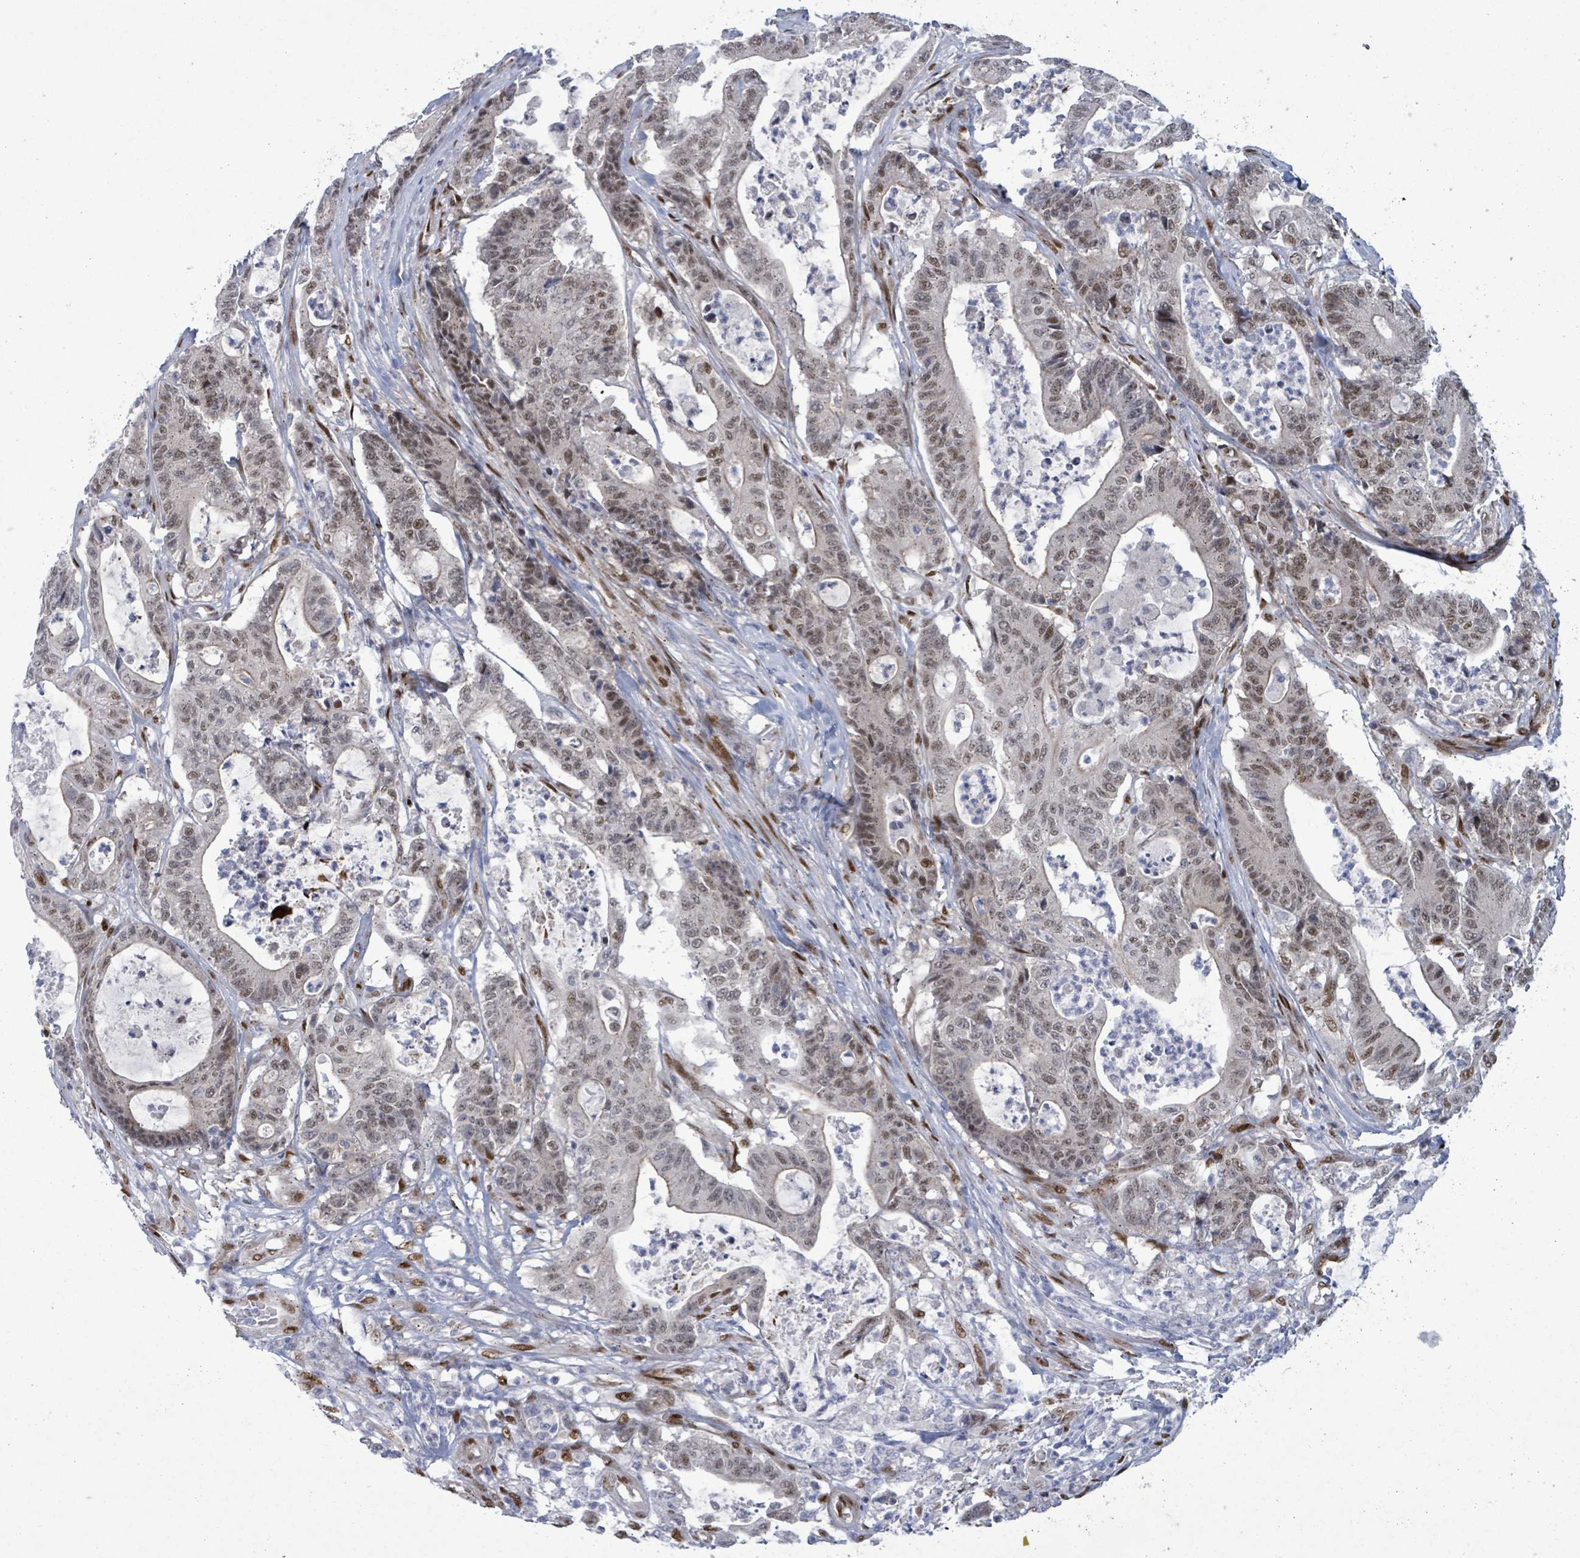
{"staining": {"intensity": "moderate", "quantity": "<25%", "location": "nuclear"}, "tissue": "colorectal cancer", "cell_type": "Tumor cells", "image_type": "cancer", "snomed": [{"axis": "morphology", "description": "Adenocarcinoma, NOS"}, {"axis": "topography", "description": "Colon"}], "caption": "Immunohistochemical staining of colorectal adenocarcinoma exhibits low levels of moderate nuclear protein expression in approximately <25% of tumor cells.", "gene": "TUSC1", "patient": {"sex": "female", "age": 84}}